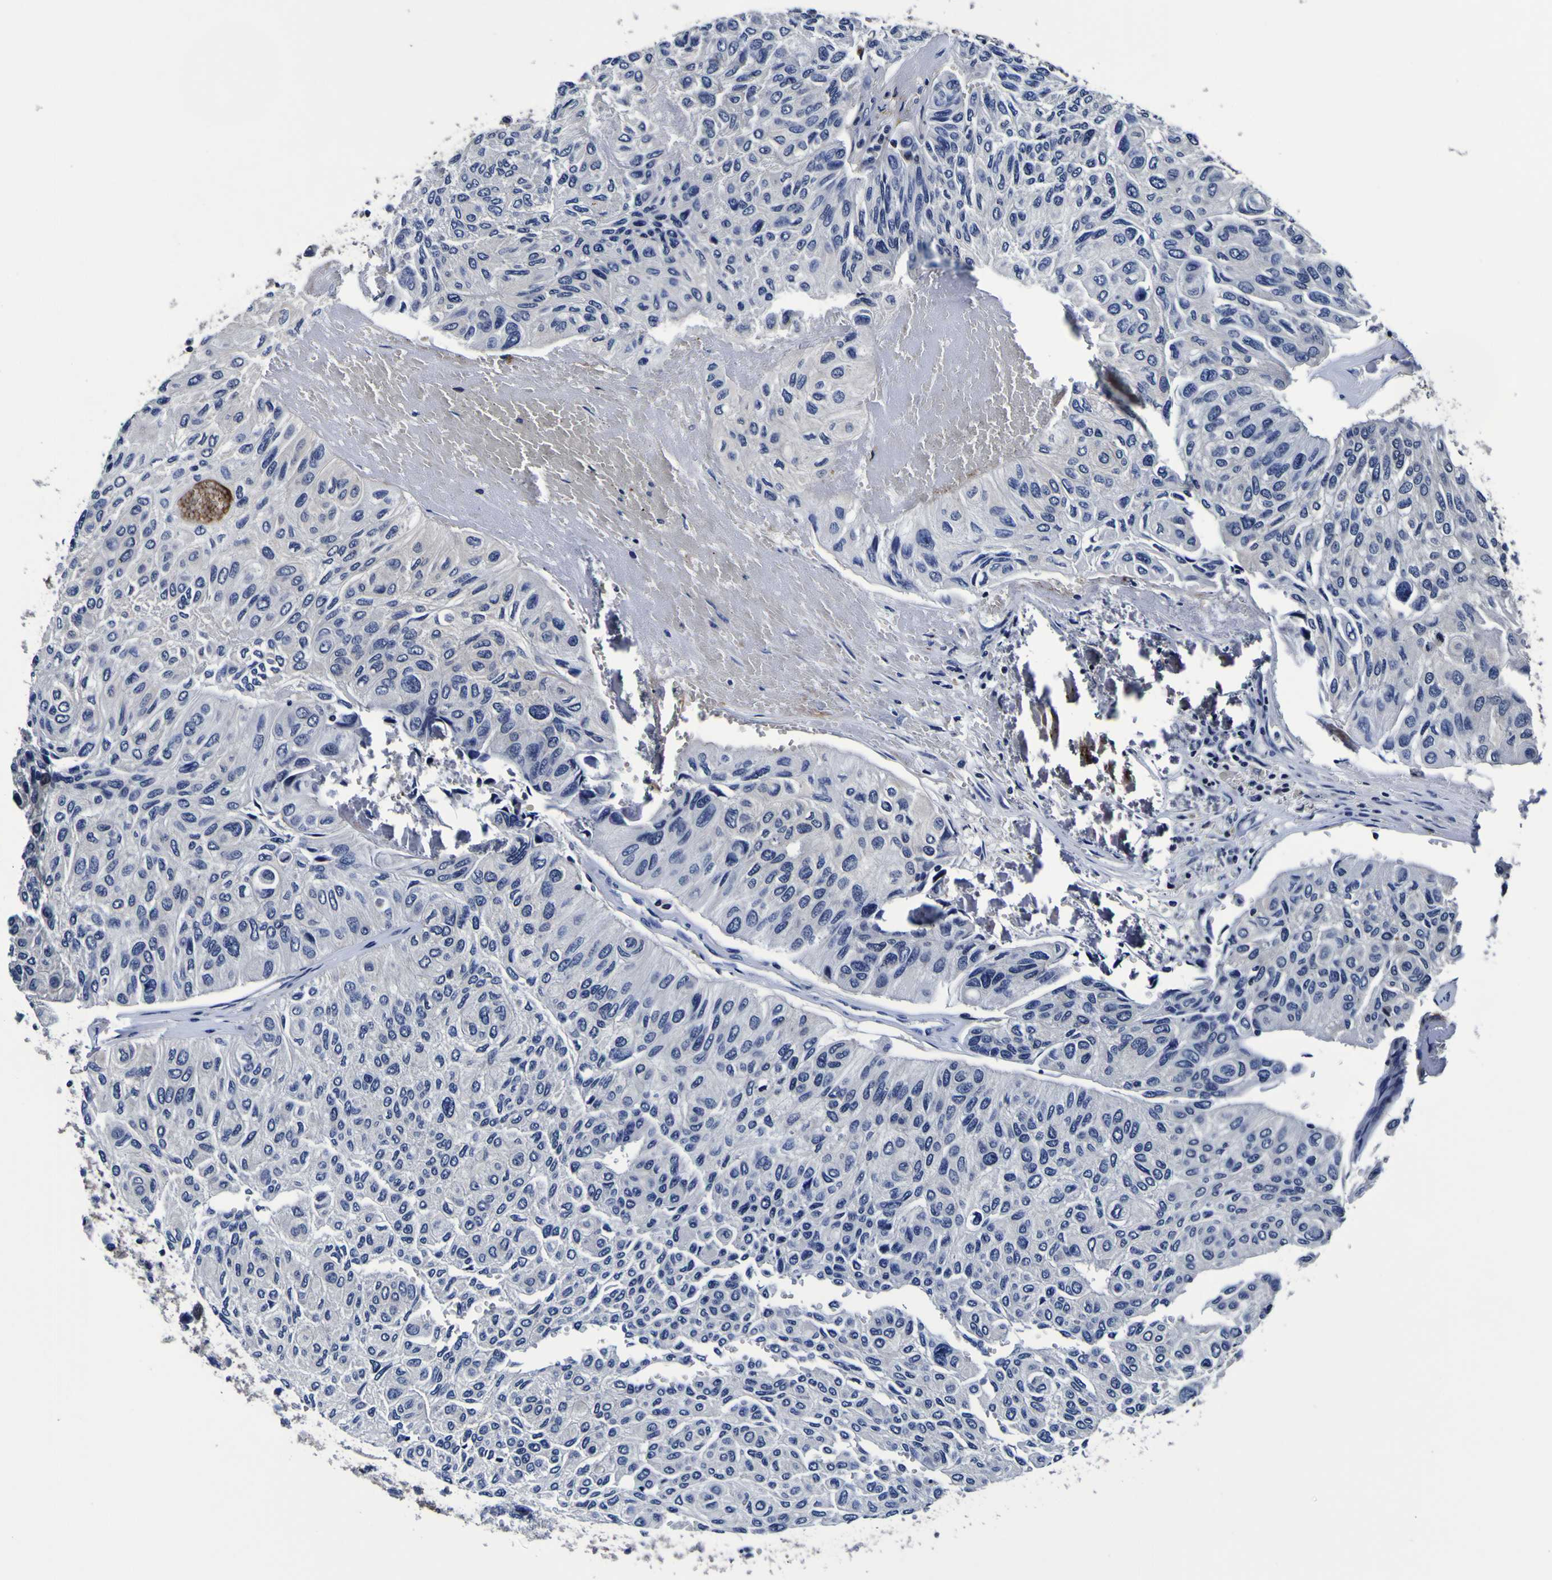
{"staining": {"intensity": "negative", "quantity": "none", "location": "none"}, "tissue": "urothelial cancer", "cell_type": "Tumor cells", "image_type": "cancer", "snomed": [{"axis": "morphology", "description": "Urothelial carcinoma, High grade"}, {"axis": "topography", "description": "Urinary bladder"}], "caption": "Protein analysis of urothelial carcinoma (high-grade) displays no significant staining in tumor cells.", "gene": "SORCS1", "patient": {"sex": "male", "age": 66}}